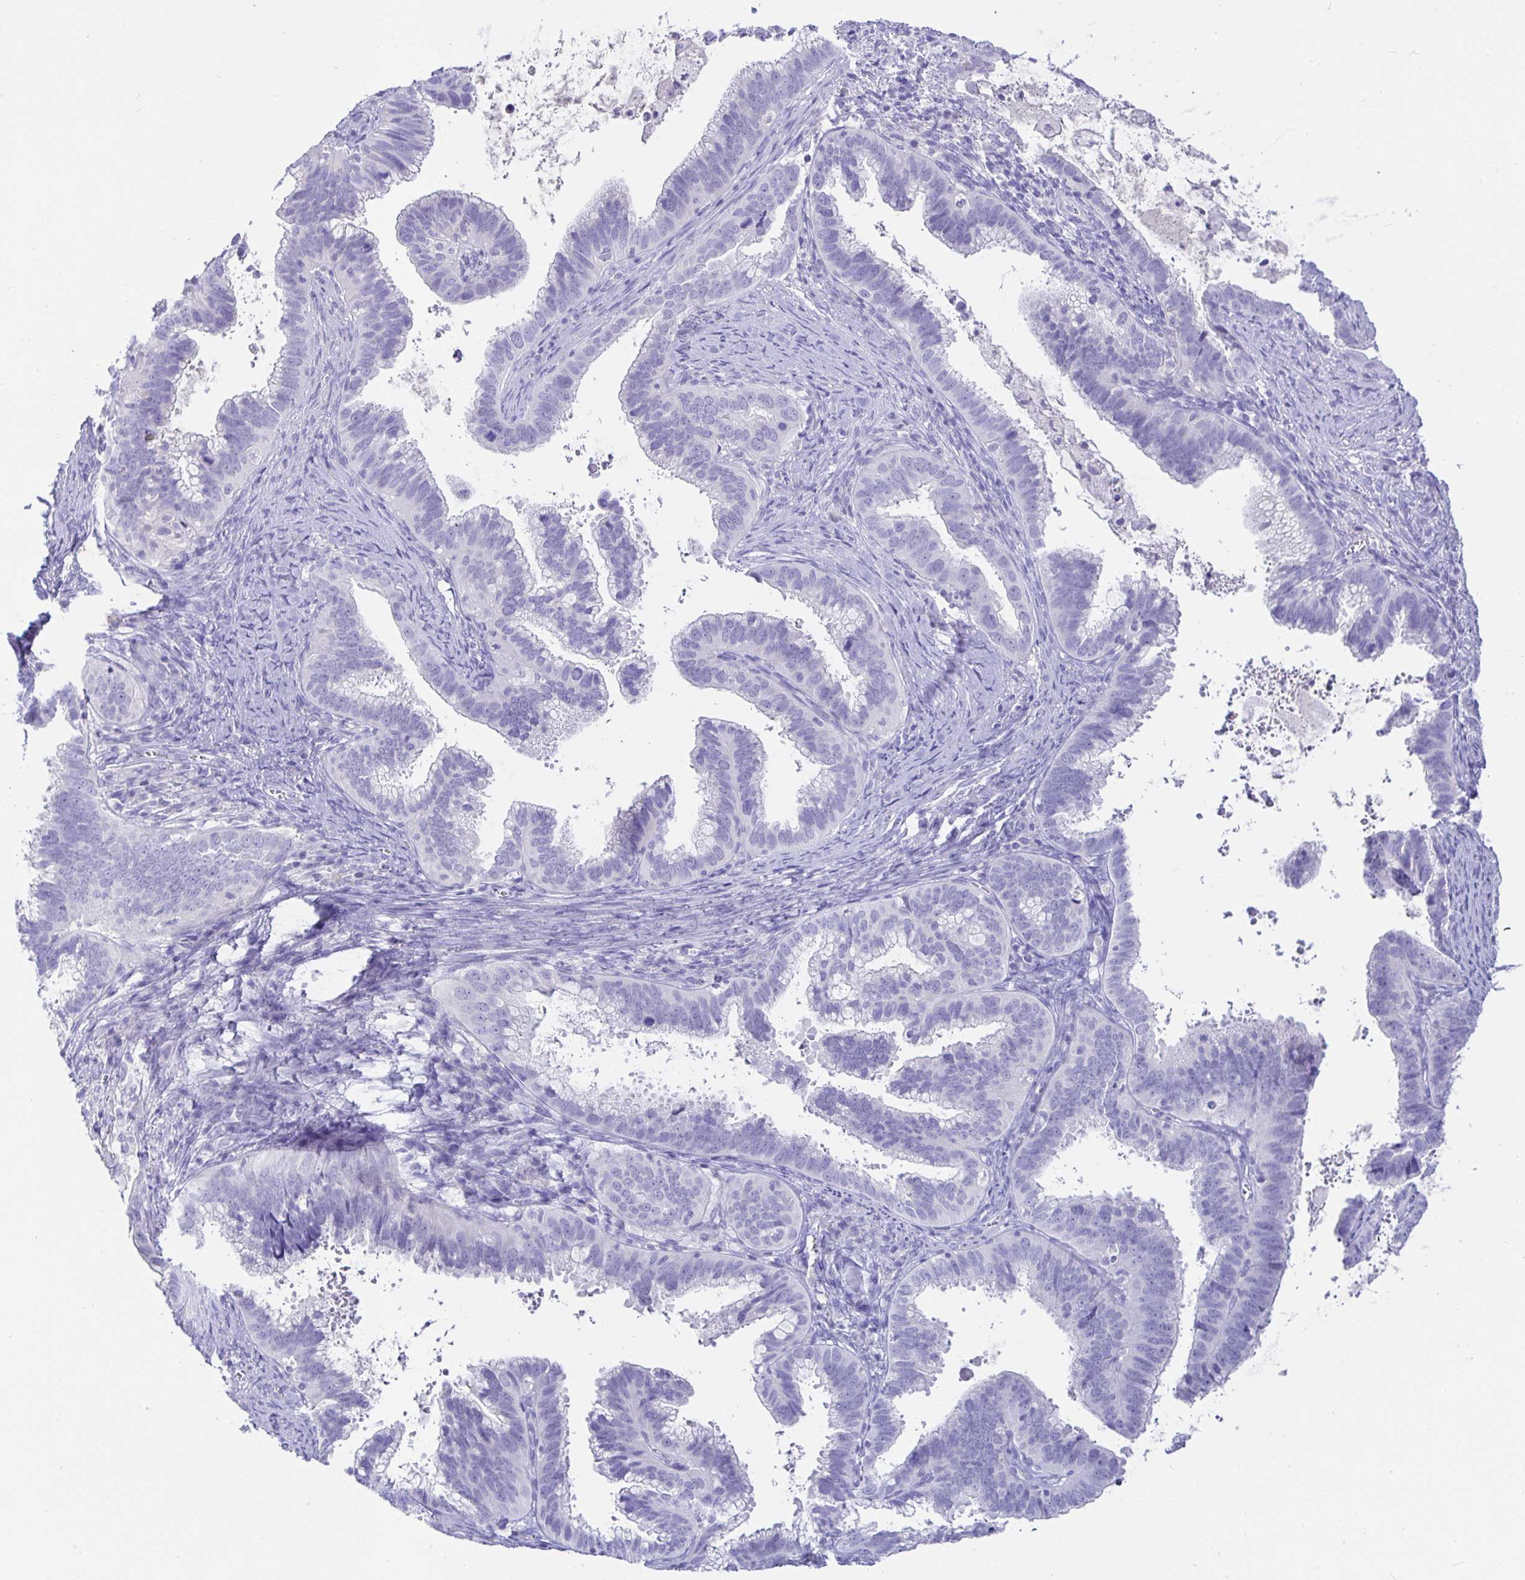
{"staining": {"intensity": "negative", "quantity": "none", "location": "none"}, "tissue": "cervical cancer", "cell_type": "Tumor cells", "image_type": "cancer", "snomed": [{"axis": "morphology", "description": "Adenocarcinoma, NOS"}, {"axis": "topography", "description": "Cervix"}], "caption": "DAB immunohistochemical staining of human cervical cancer shows no significant positivity in tumor cells. (Immunohistochemistry, brightfield microscopy, high magnification).", "gene": "TPTE", "patient": {"sex": "female", "age": 61}}